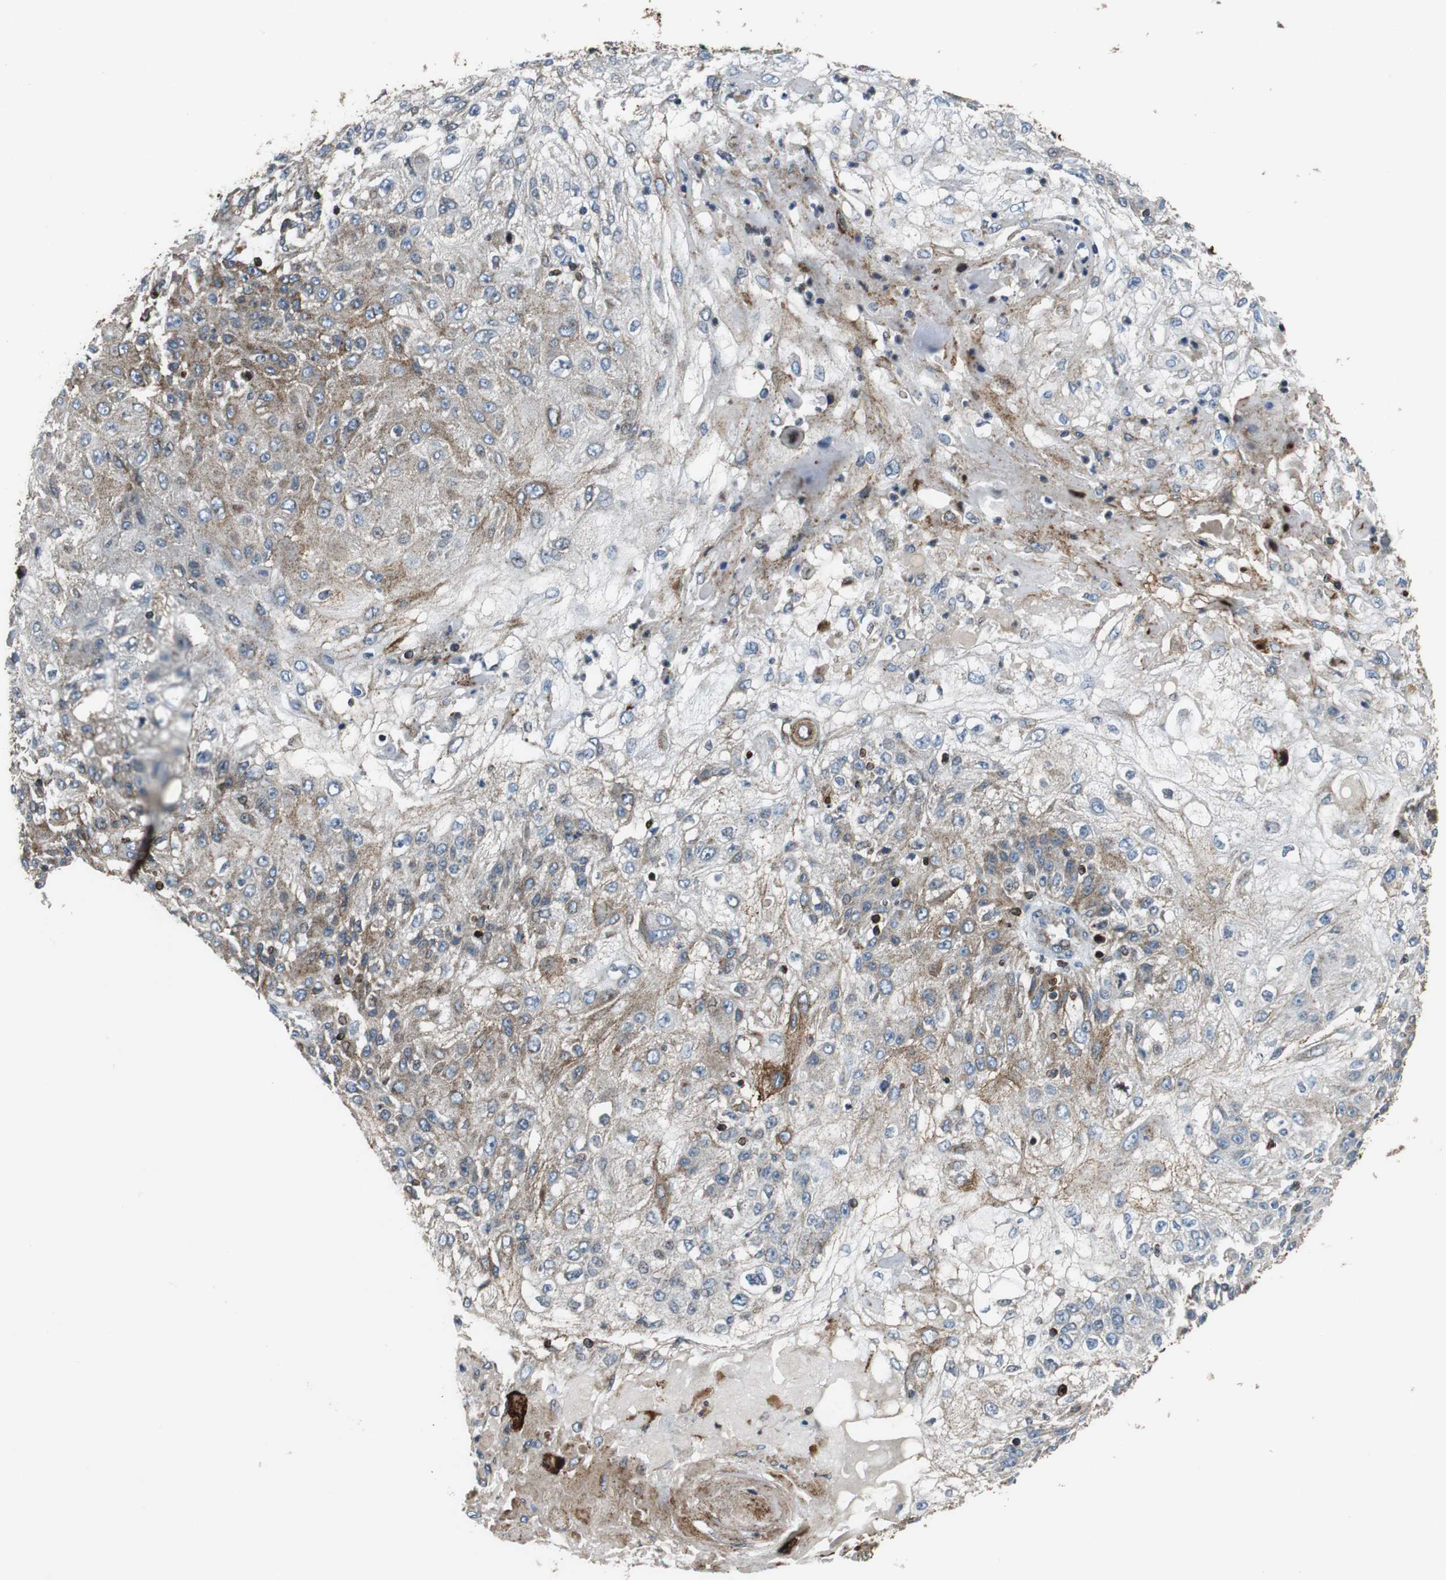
{"staining": {"intensity": "strong", "quantity": ">75%", "location": "cytoplasmic/membranous"}, "tissue": "skin cancer", "cell_type": "Tumor cells", "image_type": "cancer", "snomed": [{"axis": "morphology", "description": "Normal tissue, NOS"}, {"axis": "morphology", "description": "Squamous cell carcinoma, NOS"}, {"axis": "topography", "description": "Skin"}], "caption": "Skin squamous cell carcinoma stained with a brown dye demonstrates strong cytoplasmic/membranous positive positivity in about >75% of tumor cells.", "gene": "TUBA4A", "patient": {"sex": "female", "age": 83}}